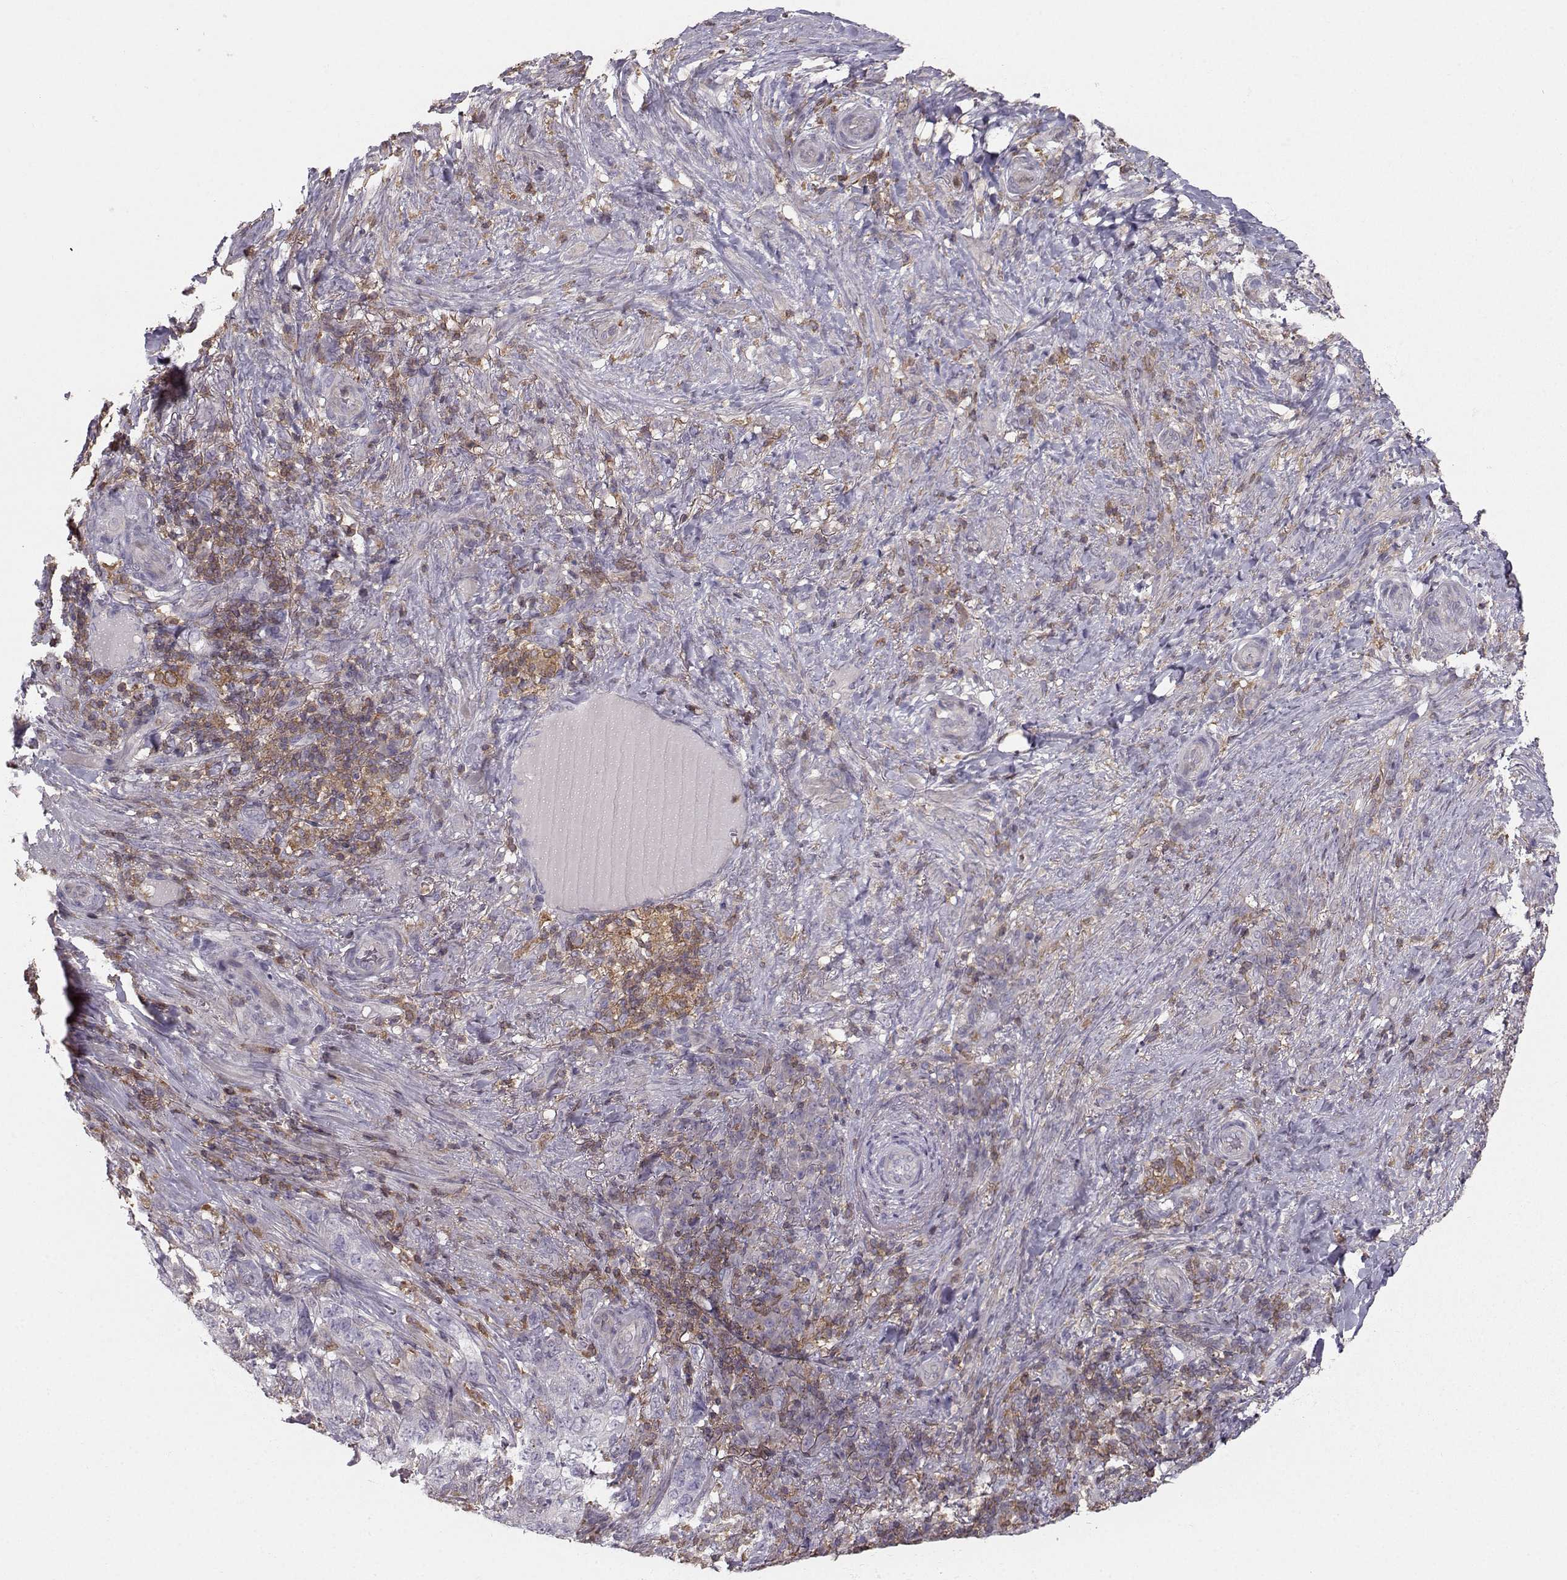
{"staining": {"intensity": "negative", "quantity": "none", "location": "none"}, "tissue": "skin cancer", "cell_type": "Tumor cells", "image_type": "cancer", "snomed": [{"axis": "morphology", "description": "Basal cell carcinoma"}, {"axis": "topography", "description": "Skin"}], "caption": "Tumor cells are negative for protein expression in human basal cell carcinoma (skin).", "gene": "ZBTB32", "patient": {"sex": "female", "age": 69}}